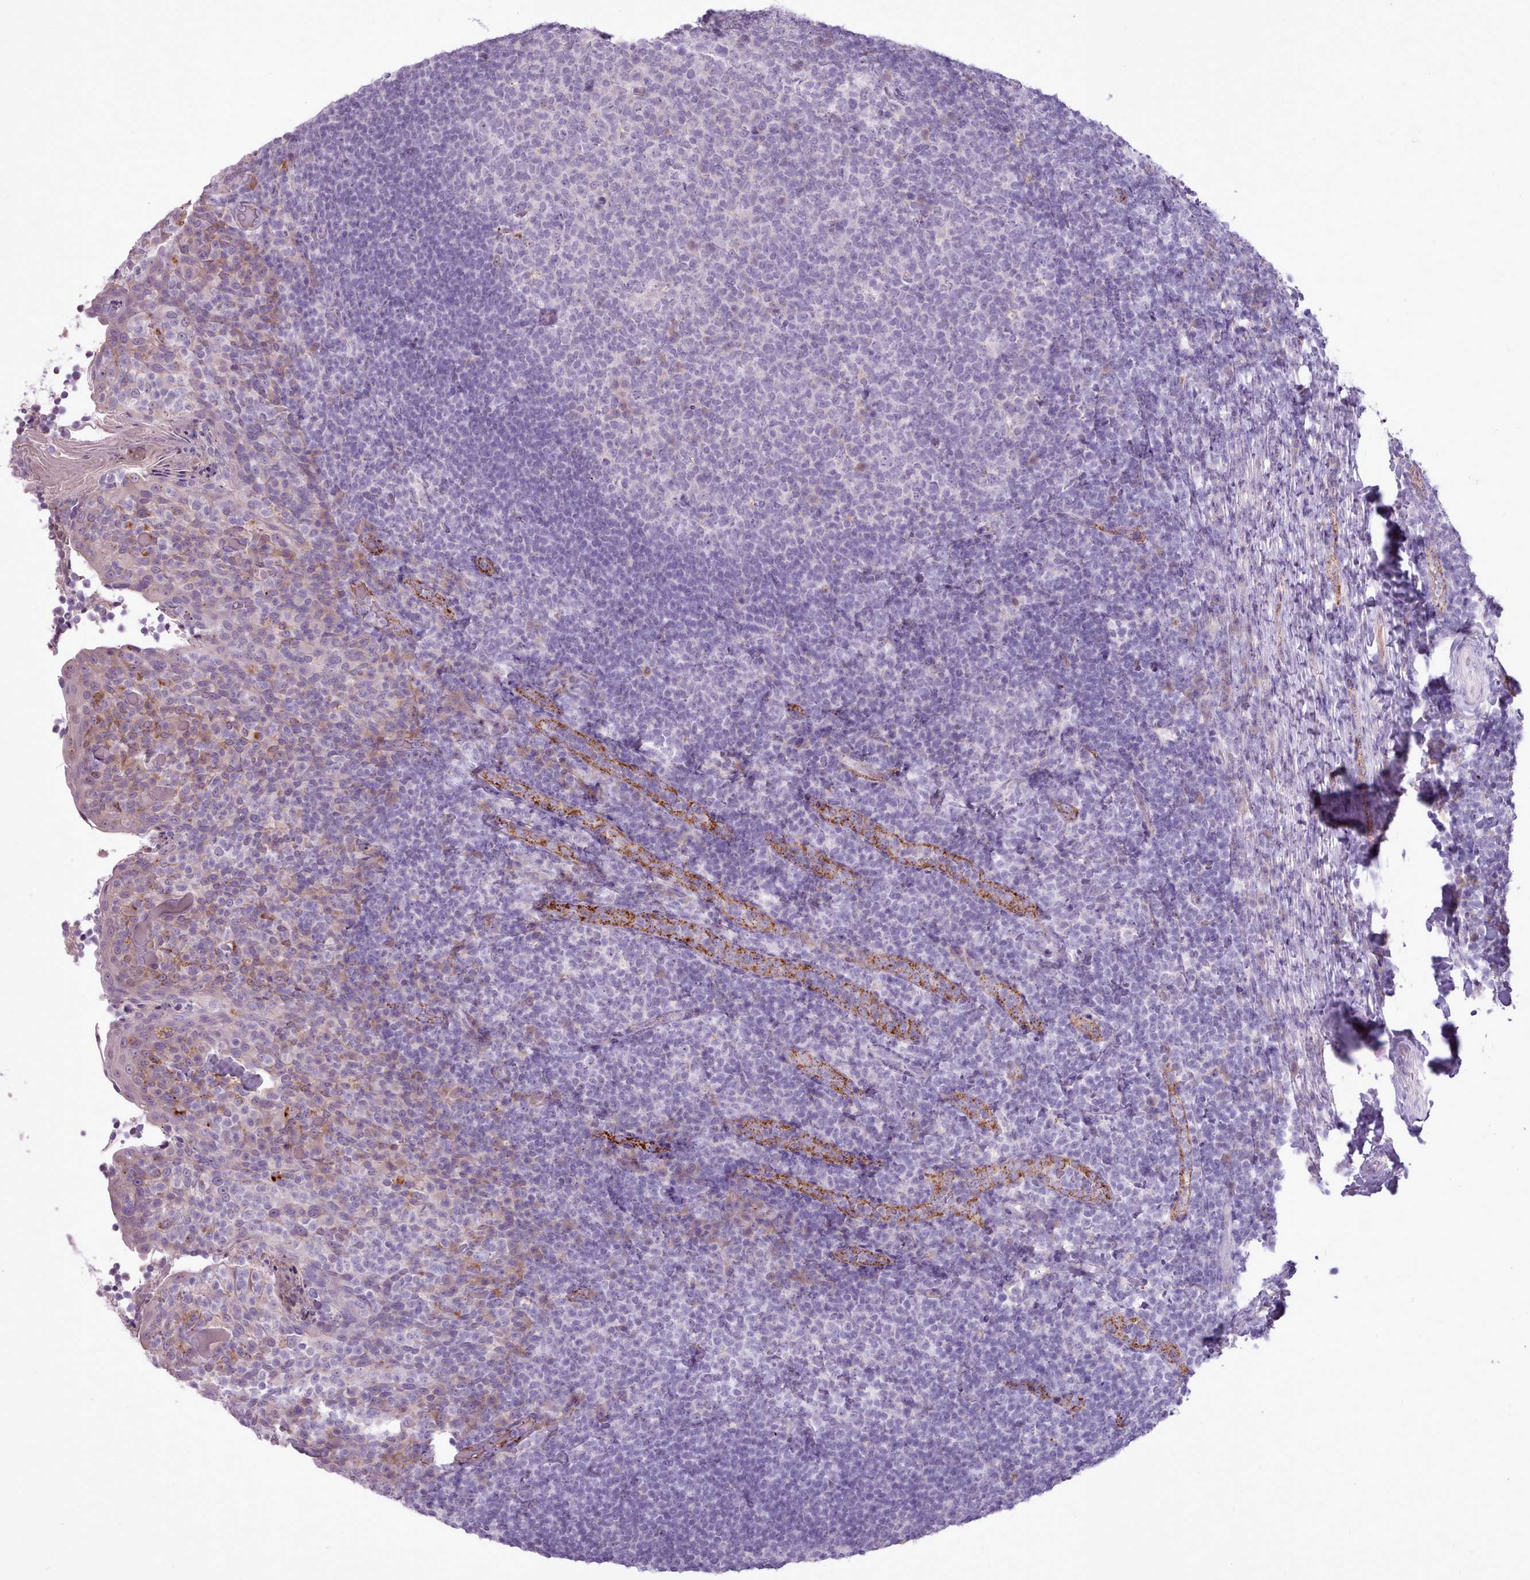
{"staining": {"intensity": "negative", "quantity": "none", "location": "none"}, "tissue": "tonsil", "cell_type": "Germinal center cells", "image_type": "normal", "snomed": [{"axis": "morphology", "description": "Normal tissue, NOS"}, {"axis": "topography", "description": "Tonsil"}], "caption": "DAB immunohistochemical staining of normal tonsil displays no significant positivity in germinal center cells.", "gene": "ATRAID", "patient": {"sex": "female", "age": 10}}